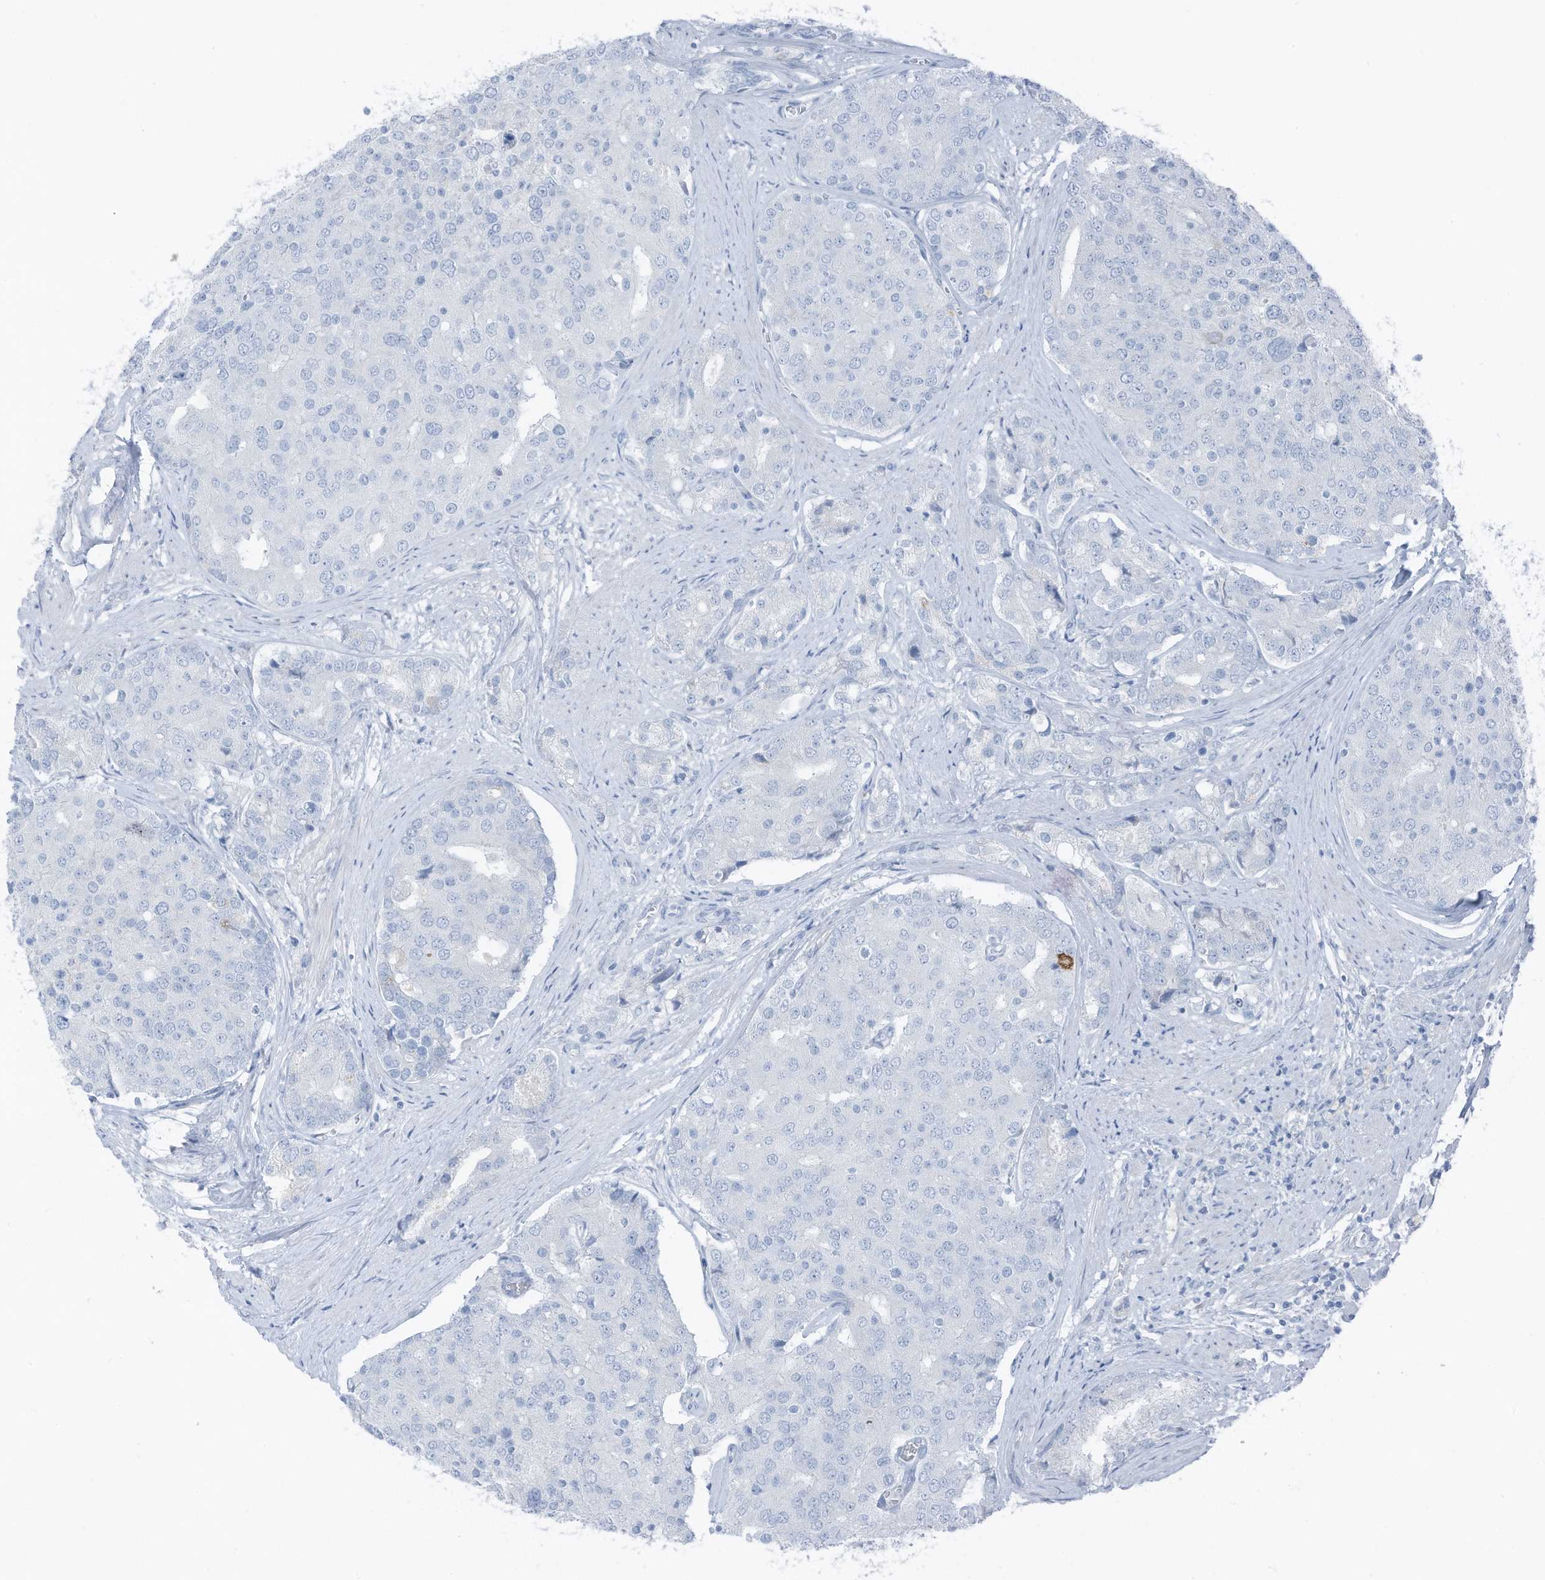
{"staining": {"intensity": "negative", "quantity": "none", "location": "none"}, "tissue": "prostate cancer", "cell_type": "Tumor cells", "image_type": "cancer", "snomed": [{"axis": "morphology", "description": "Adenocarcinoma, High grade"}, {"axis": "topography", "description": "Prostate"}], "caption": "High power microscopy micrograph of an IHC image of prostate adenocarcinoma (high-grade), revealing no significant positivity in tumor cells. The staining is performed using DAB (3,3'-diaminobenzidine) brown chromogen with nuclei counter-stained in using hematoxylin.", "gene": "ARHGEF33", "patient": {"sex": "male", "age": 50}}